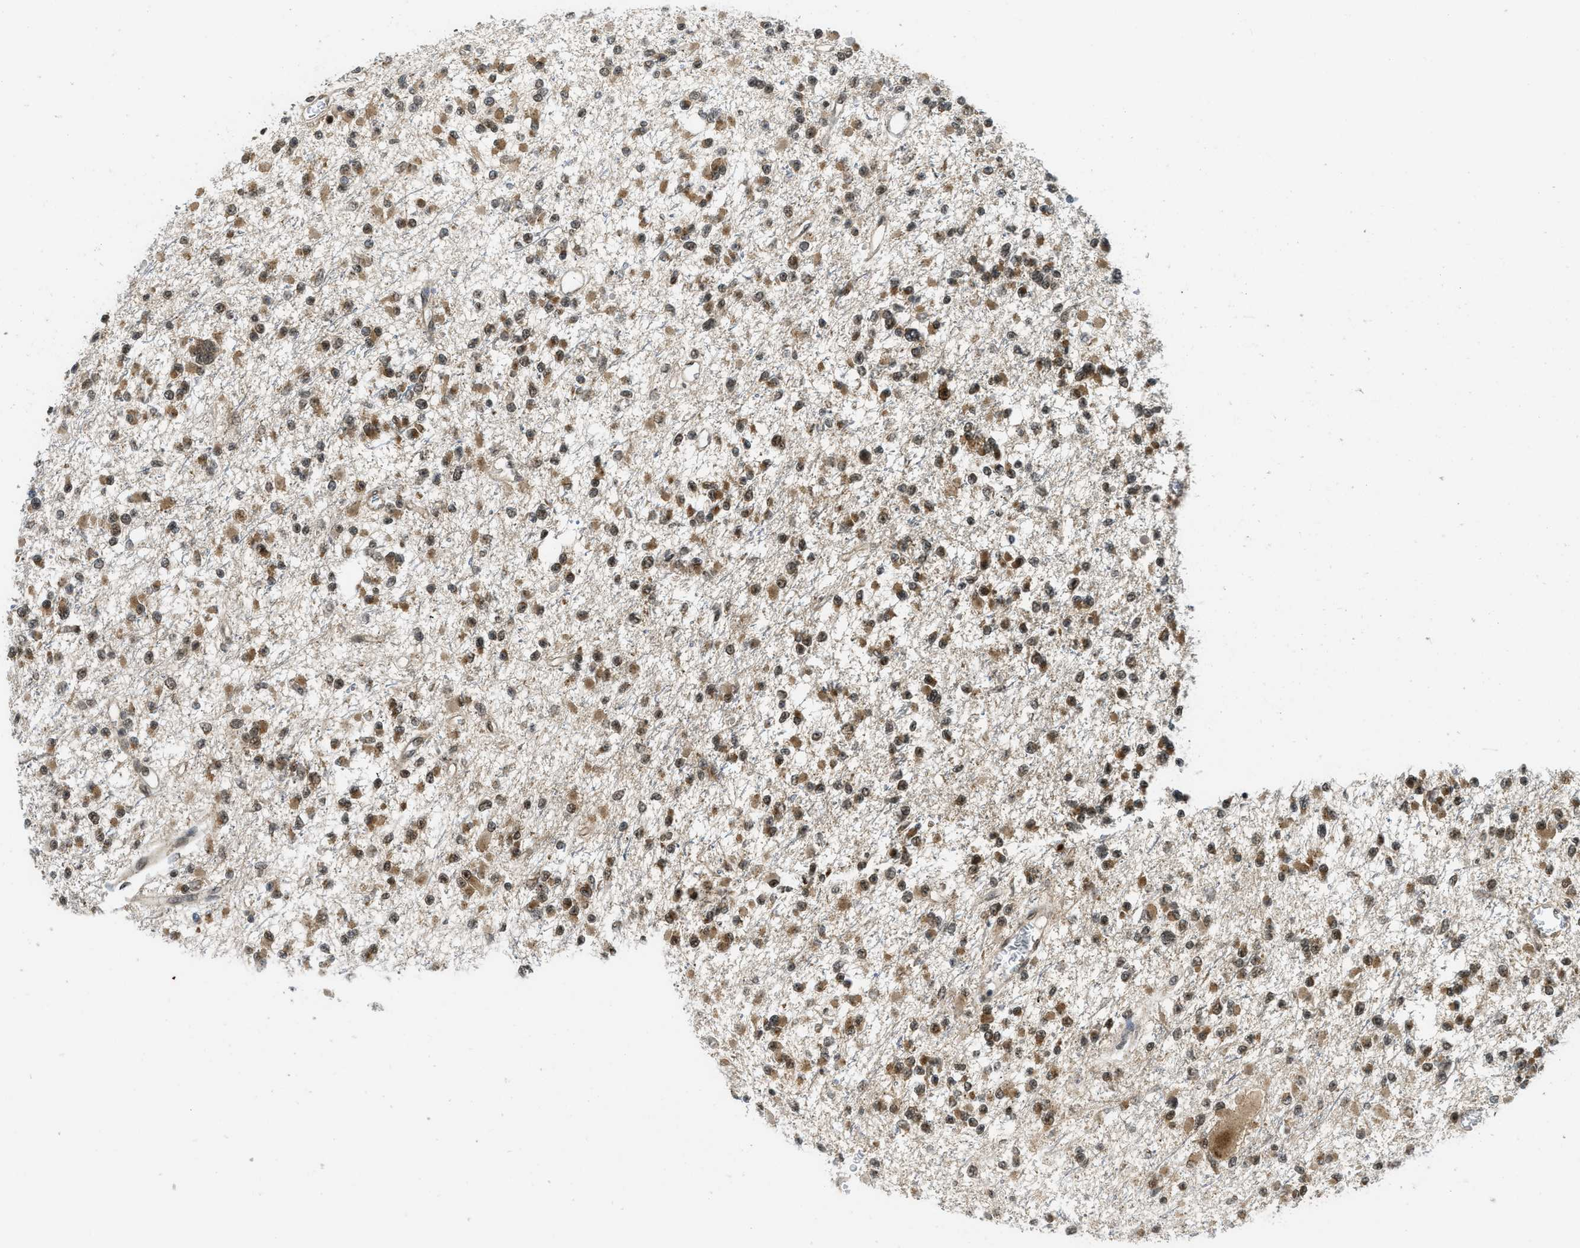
{"staining": {"intensity": "moderate", "quantity": ">75%", "location": "nuclear"}, "tissue": "glioma", "cell_type": "Tumor cells", "image_type": "cancer", "snomed": [{"axis": "morphology", "description": "Glioma, malignant, Low grade"}, {"axis": "topography", "description": "Brain"}], "caption": "High-magnification brightfield microscopy of malignant glioma (low-grade) stained with DAB (3,3'-diaminobenzidine) (brown) and counterstained with hematoxylin (blue). tumor cells exhibit moderate nuclear positivity is present in about>75% of cells.", "gene": "TACC1", "patient": {"sex": "female", "age": 22}}